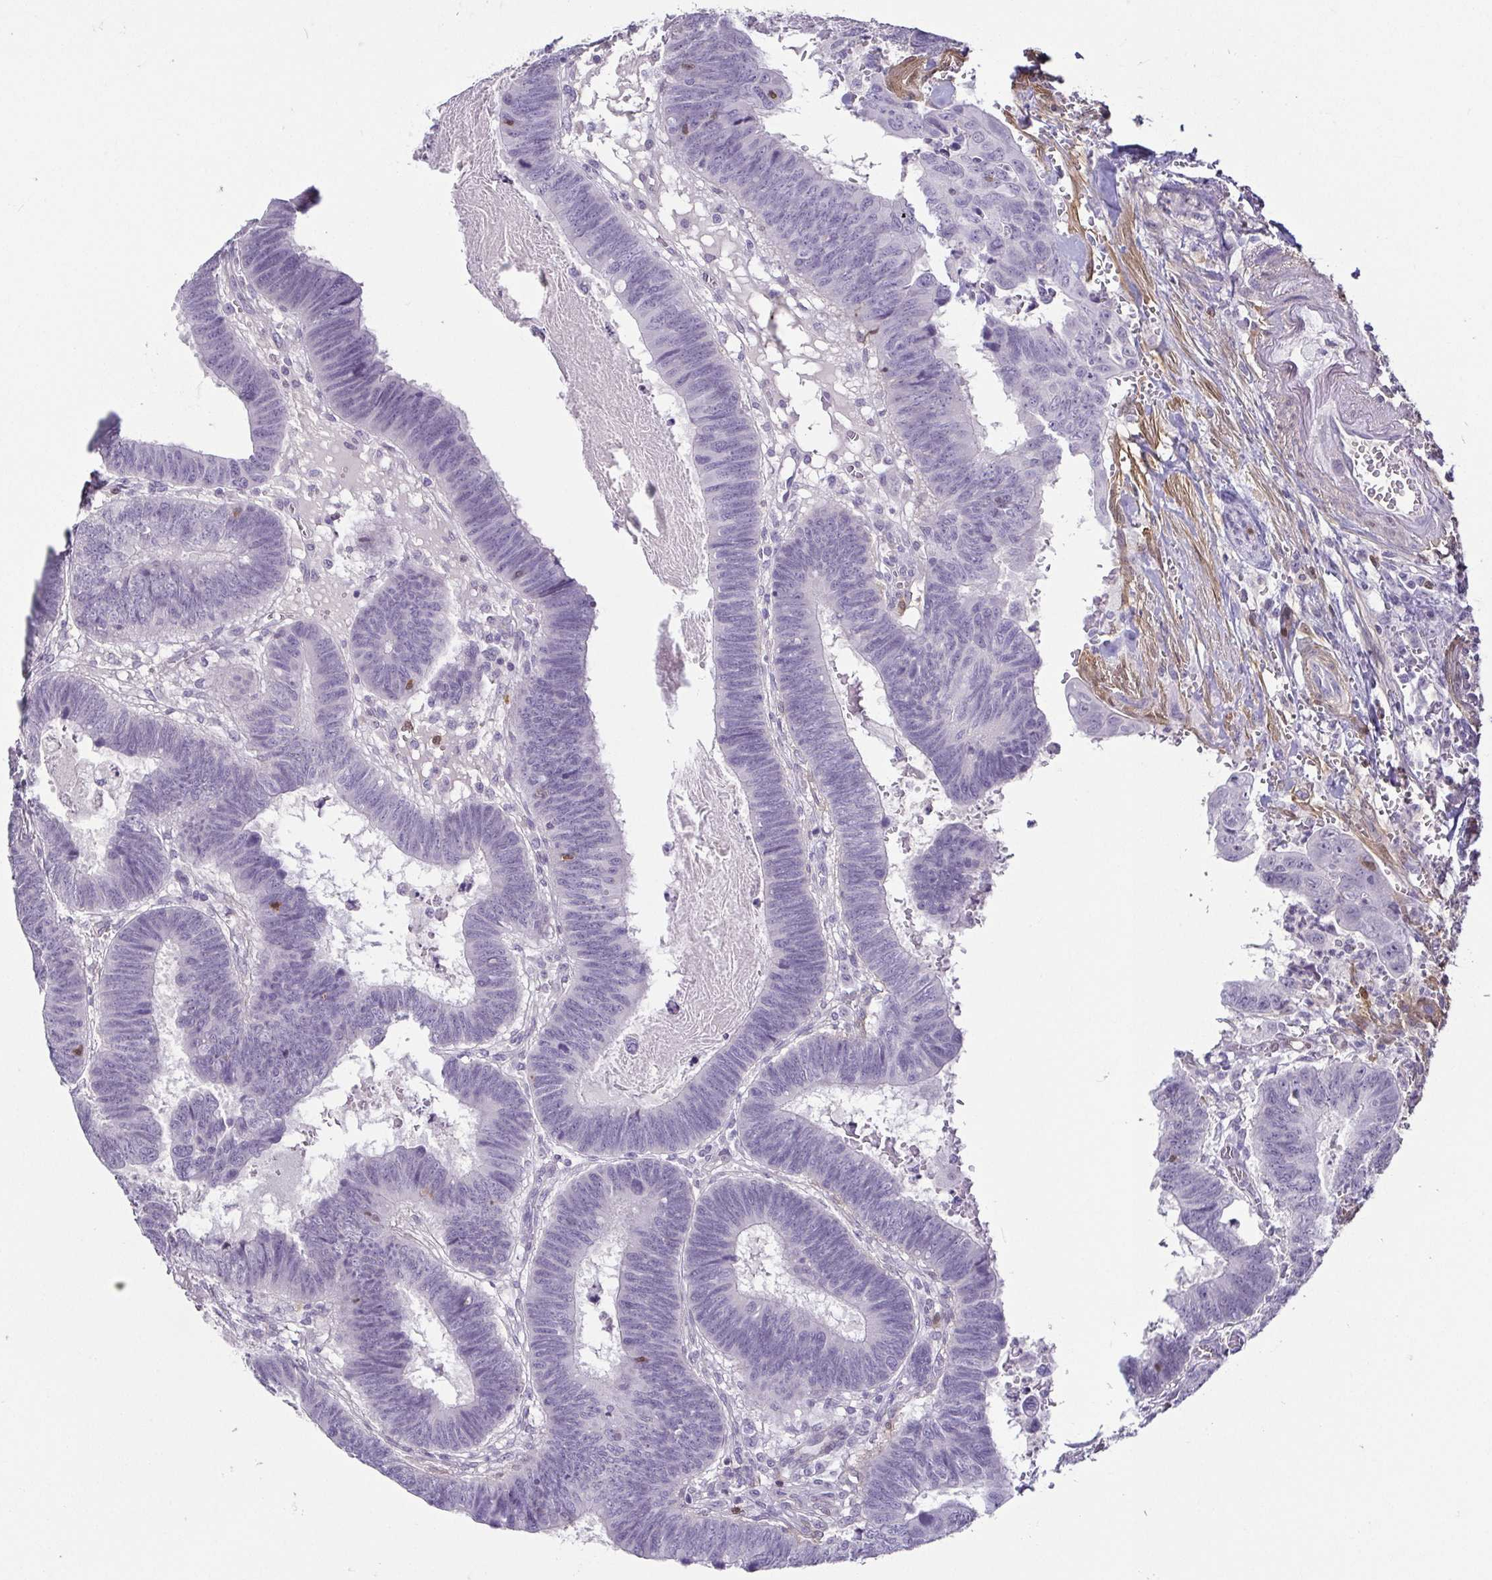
{"staining": {"intensity": "negative", "quantity": "none", "location": "none"}, "tissue": "colorectal cancer", "cell_type": "Tumor cells", "image_type": "cancer", "snomed": [{"axis": "morphology", "description": "Adenocarcinoma, NOS"}, {"axis": "topography", "description": "Colon"}], "caption": "Tumor cells are negative for brown protein staining in adenocarcinoma (colorectal).", "gene": "HOPX", "patient": {"sex": "male", "age": 62}}